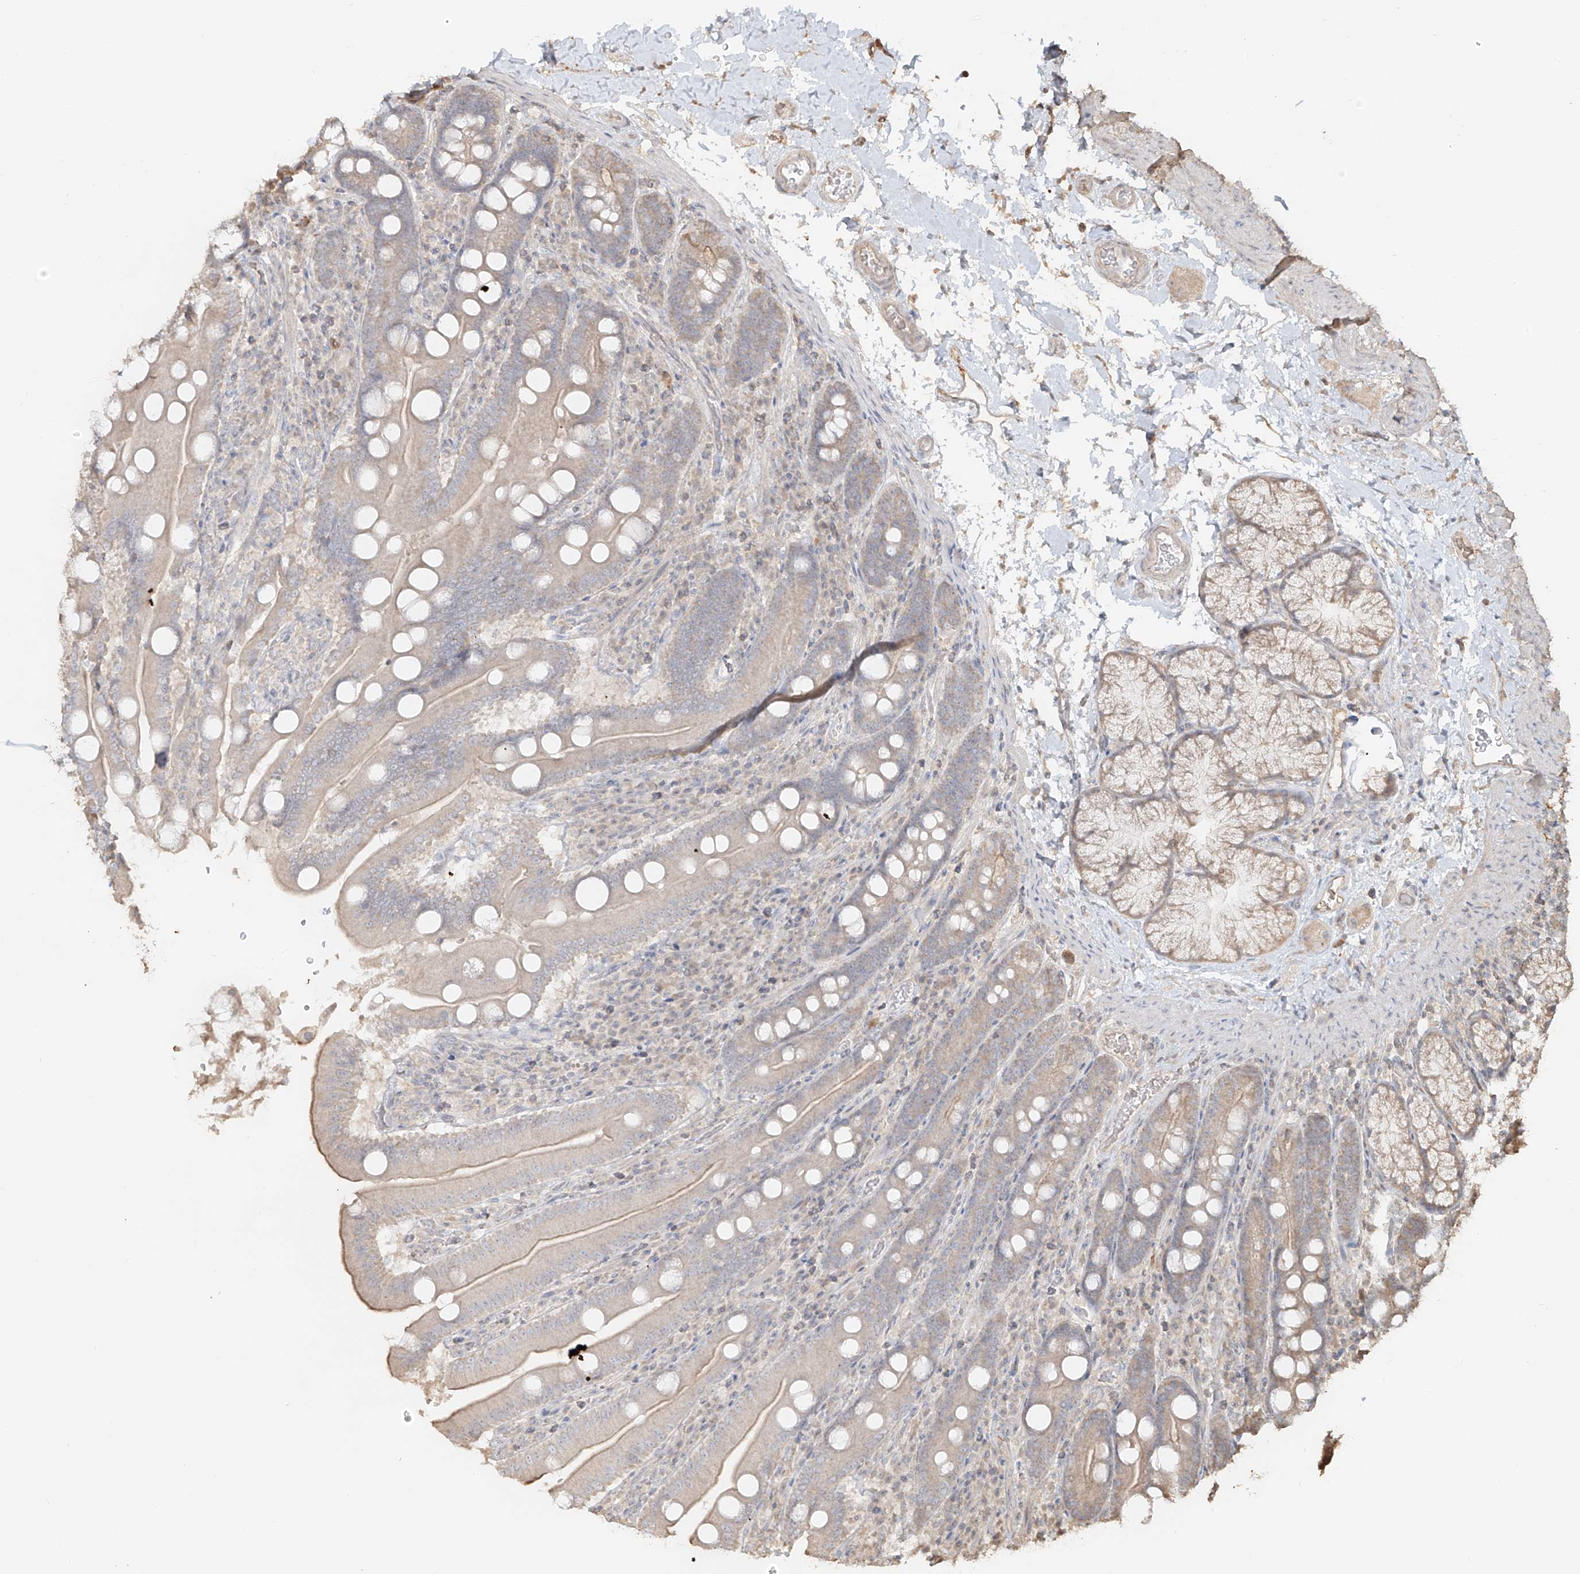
{"staining": {"intensity": "moderate", "quantity": "<25%", "location": "cytoplasmic/membranous"}, "tissue": "duodenum", "cell_type": "Glandular cells", "image_type": "normal", "snomed": [{"axis": "morphology", "description": "Normal tissue, NOS"}, {"axis": "topography", "description": "Duodenum"}], "caption": "Protein analysis of unremarkable duodenum shows moderate cytoplasmic/membranous expression in approximately <25% of glandular cells.", "gene": "NPHS1", "patient": {"sex": "male", "age": 35}}